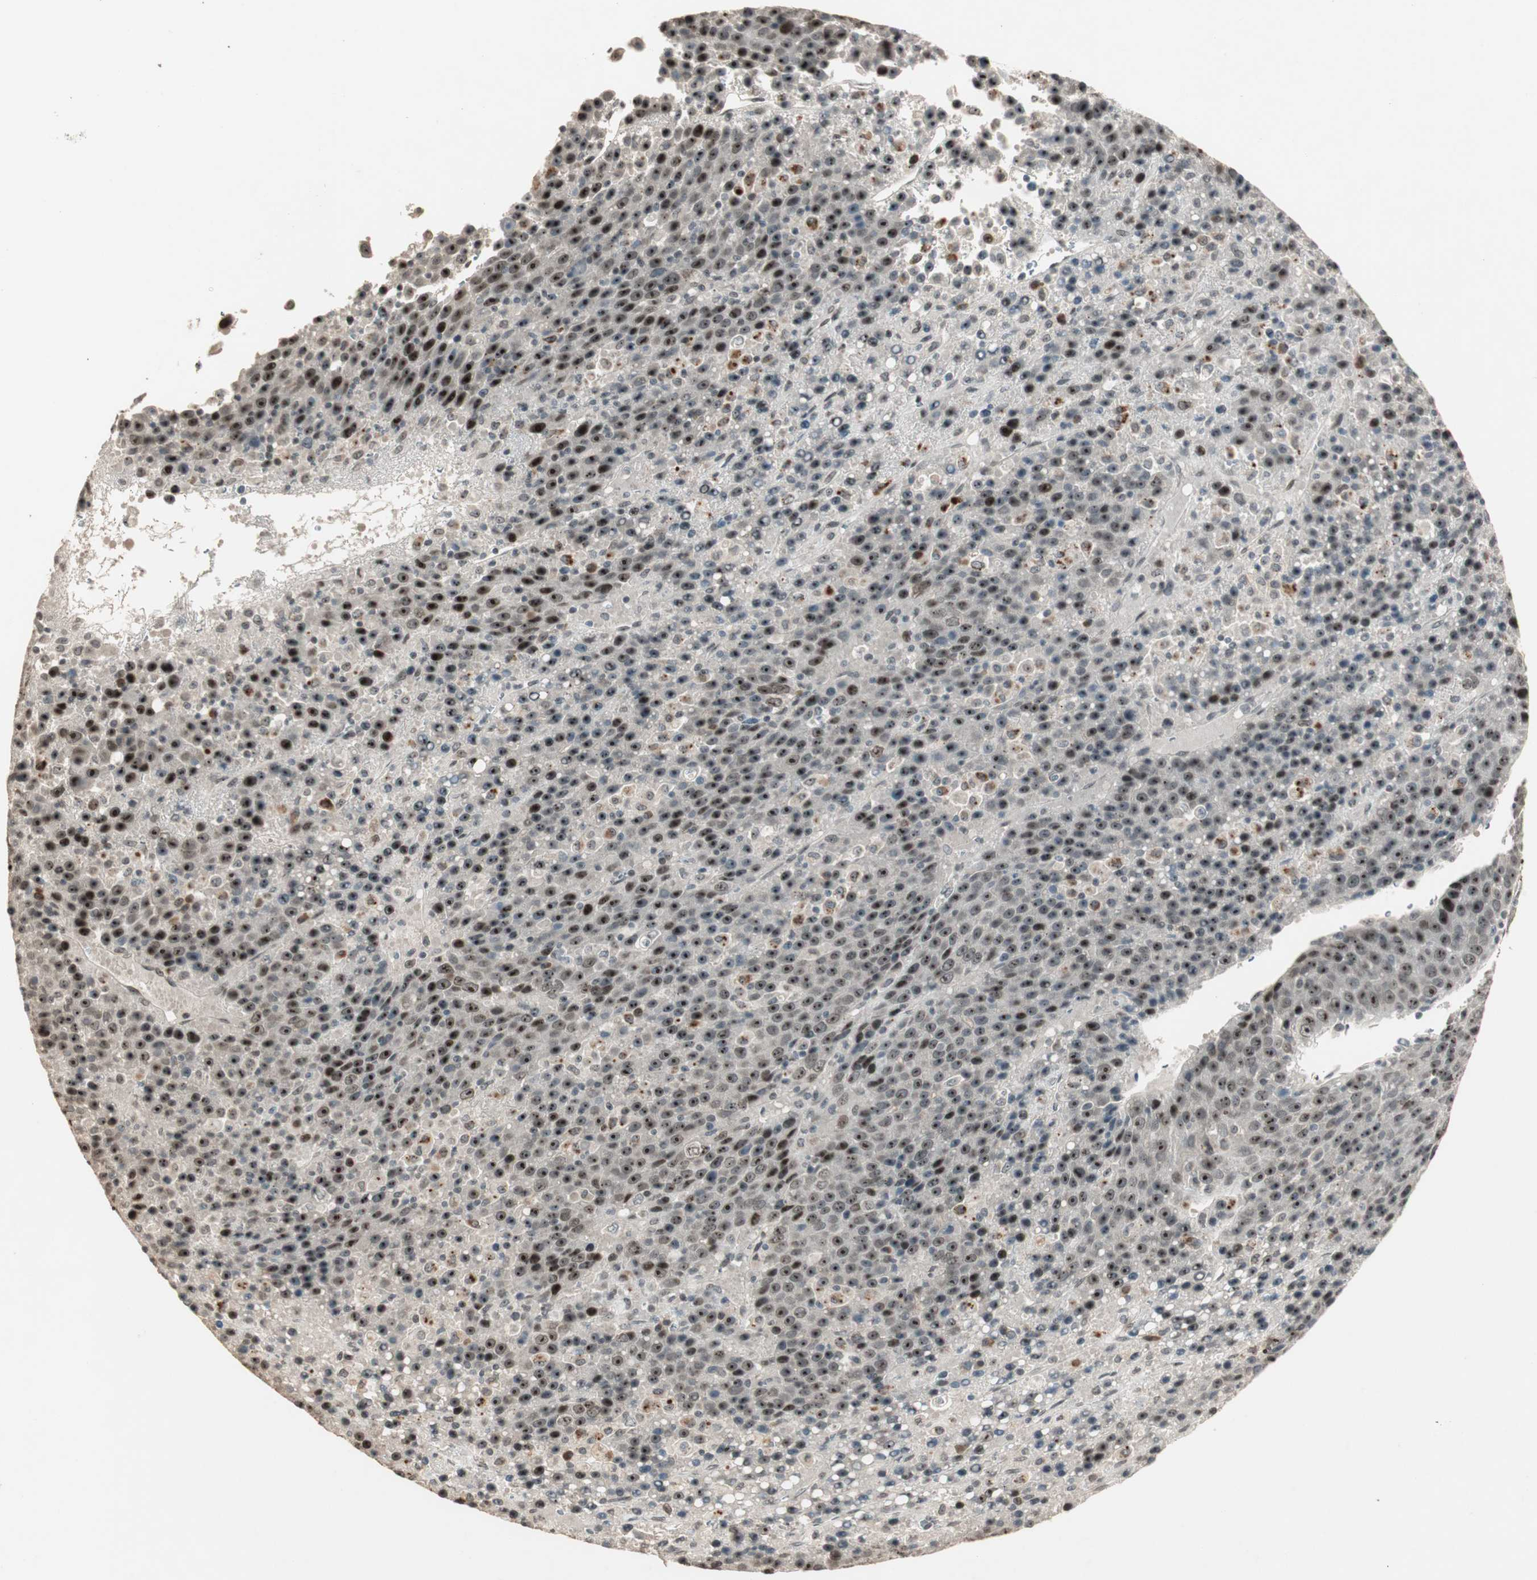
{"staining": {"intensity": "moderate", "quantity": ">75%", "location": "nuclear"}, "tissue": "liver cancer", "cell_type": "Tumor cells", "image_type": "cancer", "snomed": [{"axis": "morphology", "description": "Carcinoma, Hepatocellular, NOS"}, {"axis": "topography", "description": "Liver"}], "caption": "Immunohistochemistry photomicrograph of neoplastic tissue: liver cancer (hepatocellular carcinoma) stained using immunohistochemistry (IHC) demonstrates medium levels of moderate protein expression localized specifically in the nuclear of tumor cells, appearing as a nuclear brown color.", "gene": "ETV4", "patient": {"sex": "female", "age": 53}}